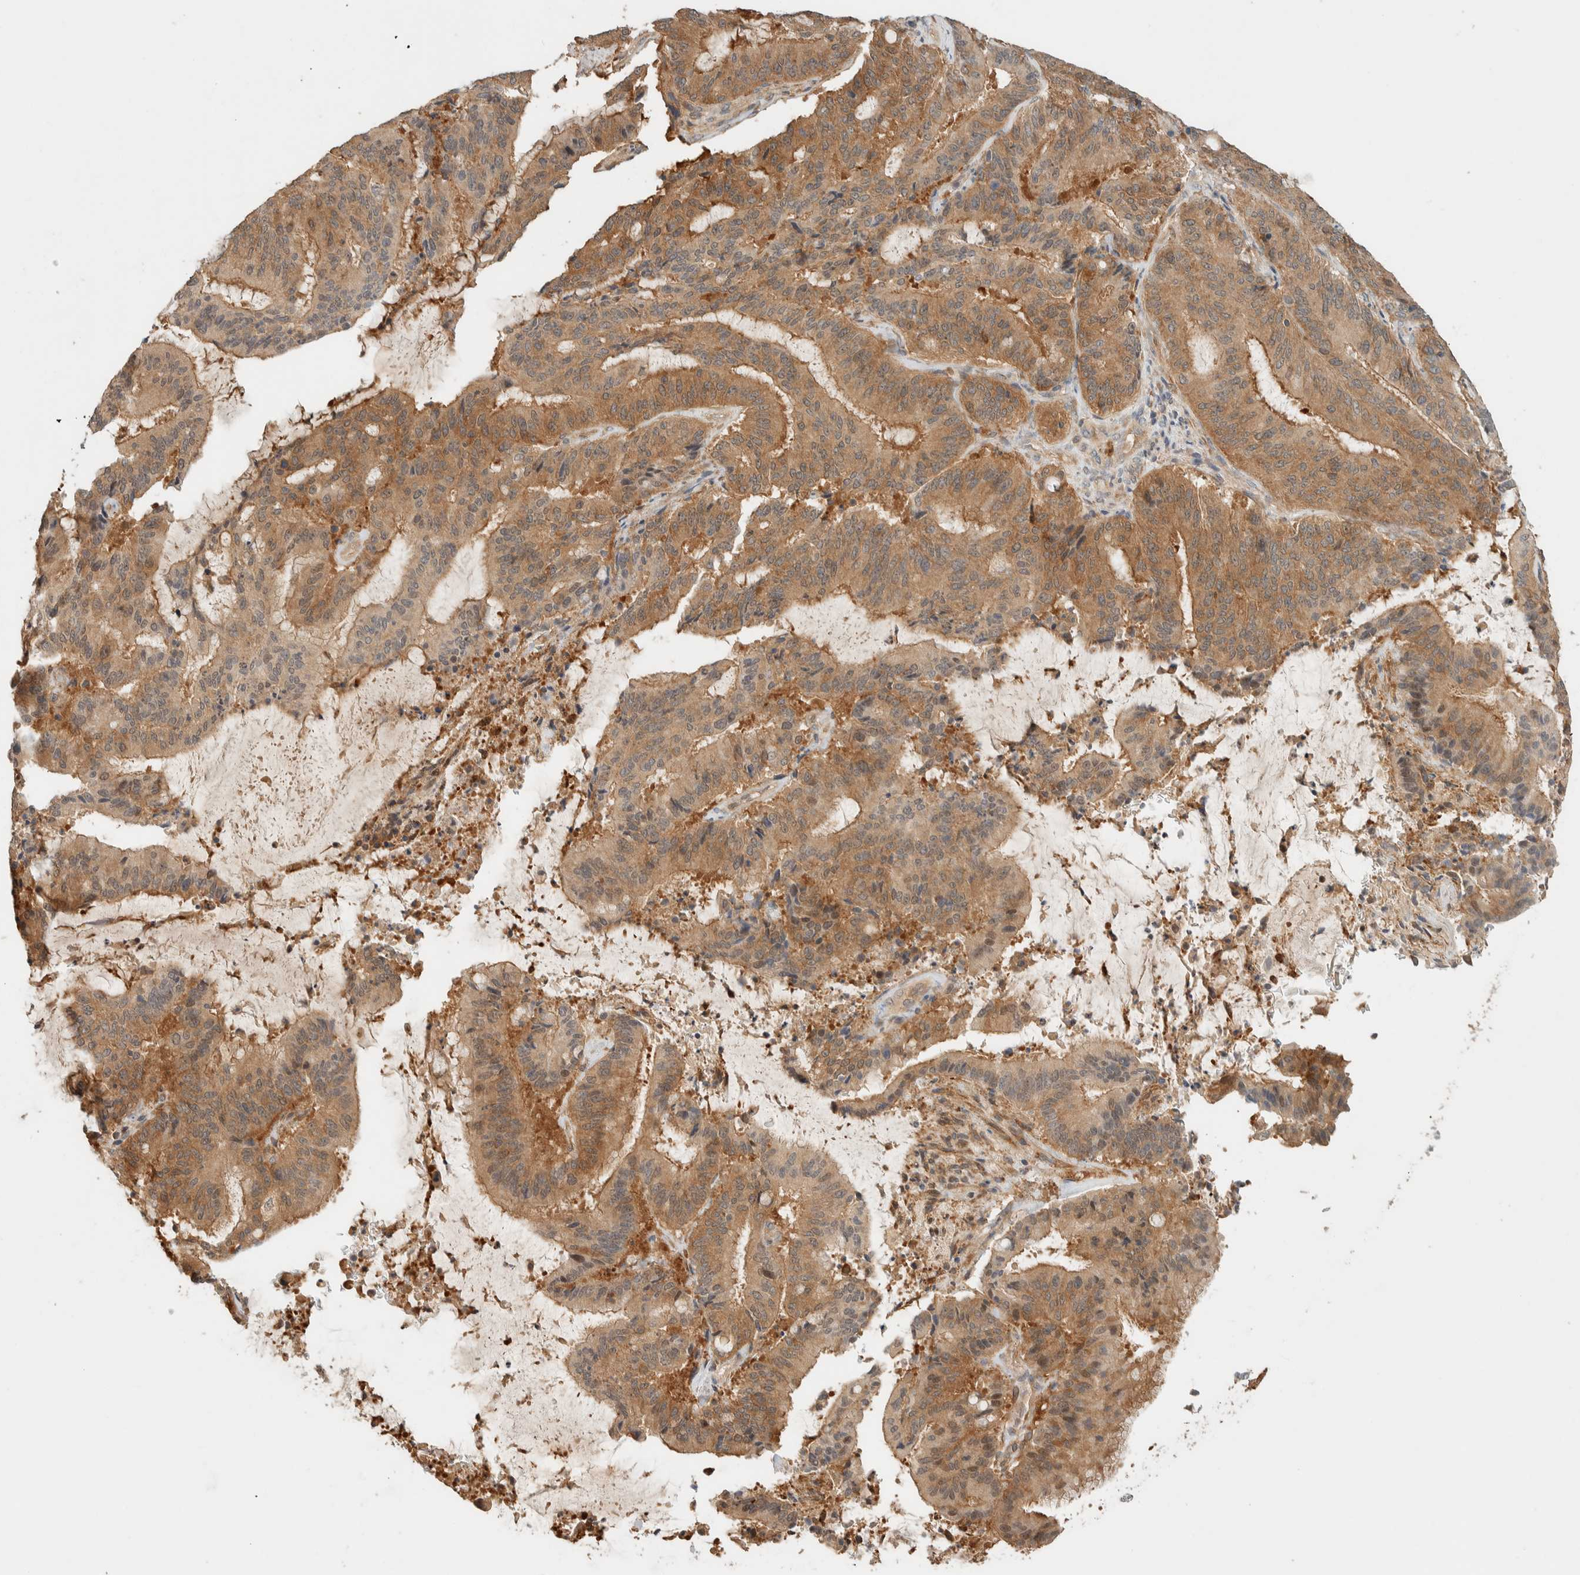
{"staining": {"intensity": "moderate", "quantity": ">75%", "location": "cytoplasmic/membranous"}, "tissue": "liver cancer", "cell_type": "Tumor cells", "image_type": "cancer", "snomed": [{"axis": "morphology", "description": "Normal tissue, NOS"}, {"axis": "morphology", "description": "Cholangiocarcinoma"}, {"axis": "topography", "description": "Liver"}, {"axis": "topography", "description": "Peripheral nerve tissue"}], "caption": "Human liver cholangiocarcinoma stained for a protein (brown) shows moderate cytoplasmic/membranous positive staining in about >75% of tumor cells.", "gene": "ADSS2", "patient": {"sex": "female", "age": 73}}